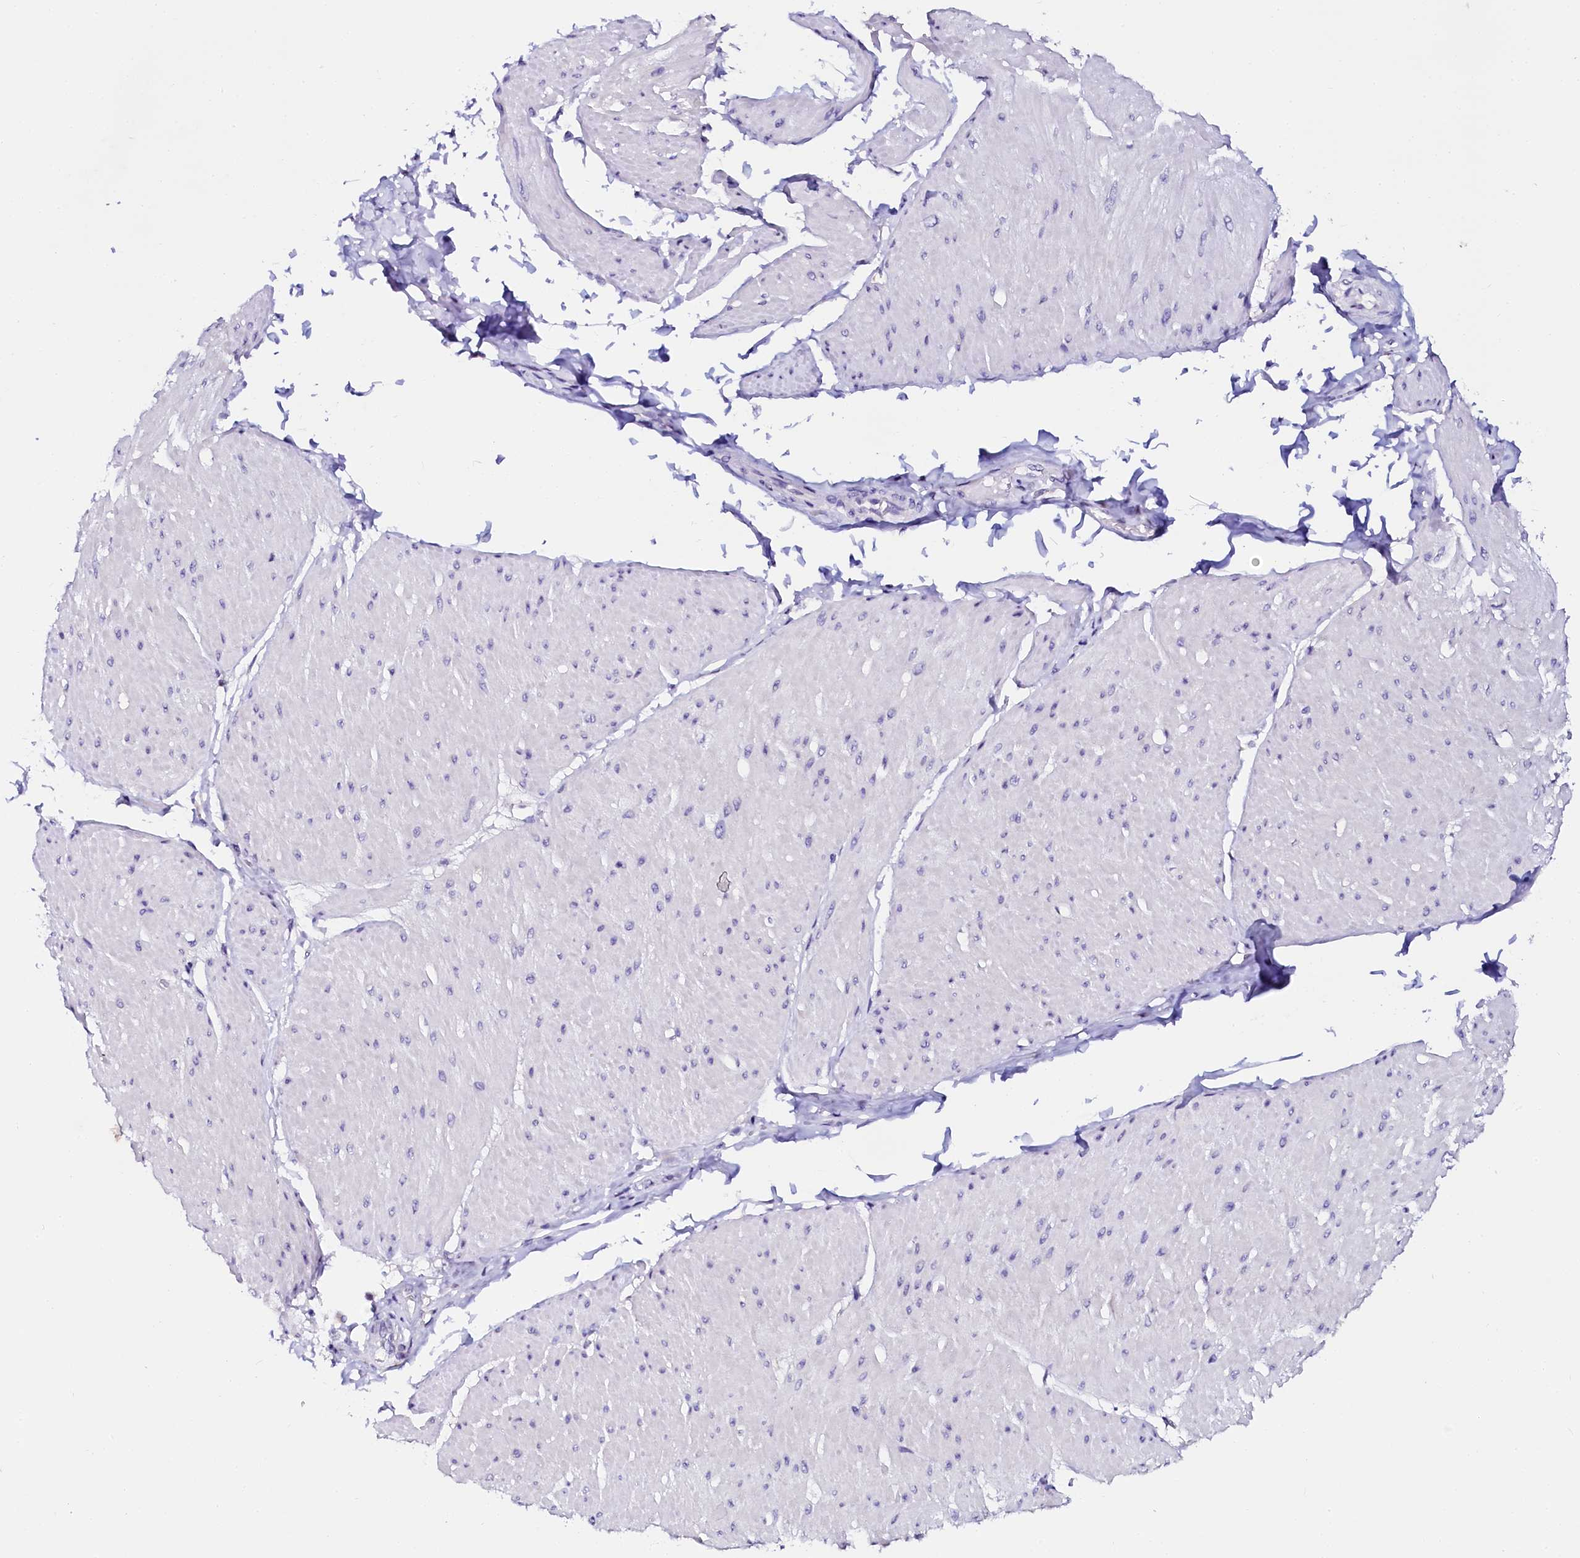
{"staining": {"intensity": "negative", "quantity": "none", "location": "none"}, "tissue": "smooth muscle", "cell_type": "Smooth muscle cells", "image_type": "normal", "snomed": [{"axis": "morphology", "description": "Urothelial carcinoma, High grade"}, {"axis": "topography", "description": "Urinary bladder"}], "caption": "IHC histopathology image of unremarkable smooth muscle: smooth muscle stained with DAB displays no significant protein positivity in smooth muscle cells. The staining was performed using DAB (3,3'-diaminobenzidine) to visualize the protein expression in brown, while the nuclei were stained in blue with hematoxylin (Magnification: 20x).", "gene": "SORD", "patient": {"sex": "male", "age": 46}}